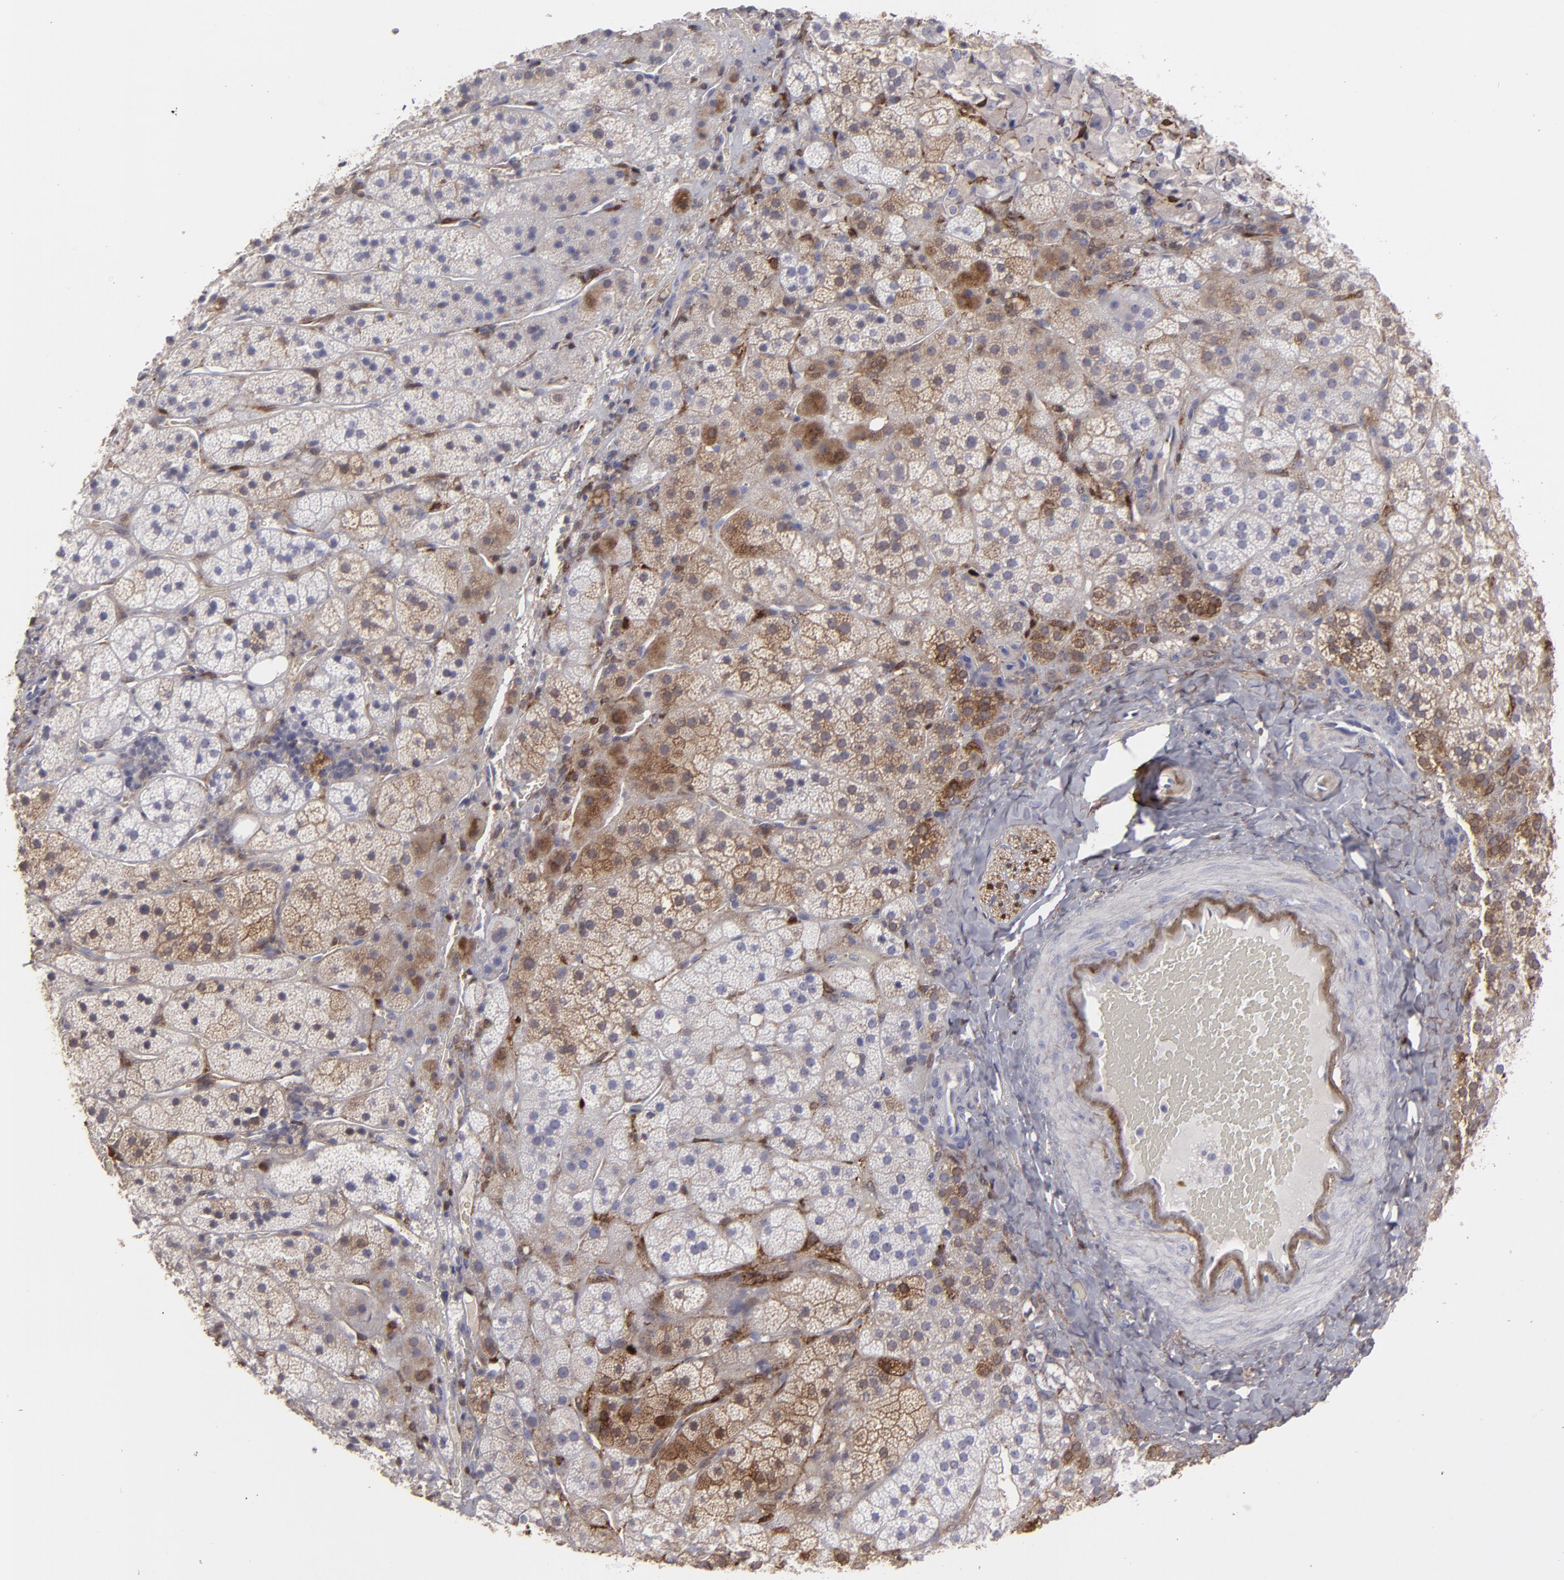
{"staining": {"intensity": "strong", "quantity": ">75%", "location": "cytoplasmic/membranous"}, "tissue": "adrenal gland", "cell_type": "Glandular cells", "image_type": "normal", "snomed": [{"axis": "morphology", "description": "Normal tissue, NOS"}, {"axis": "topography", "description": "Adrenal gland"}], "caption": "A histopathology image showing strong cytoplasmic/membranous expression in about >75% of glandular cells in normal adrenal gland, as visualized by brown immunohistochemical staining.", "gene": "SEMA3G", "patient": {"sex": "female", "age": 44}}